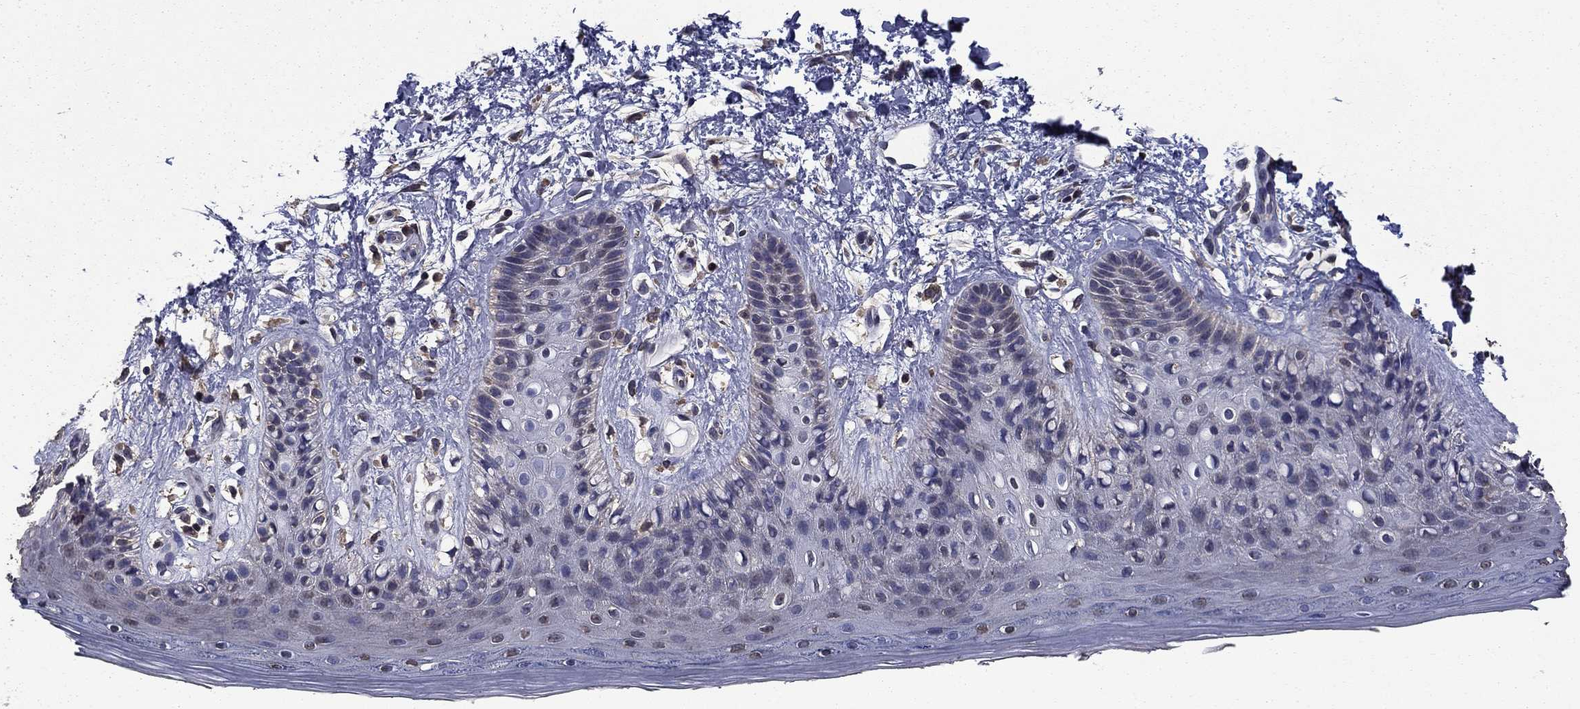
{"staining": {"intensity": "negative", "quantity": "none", "location": "none"}, "tissue": "skin", "cell_type": "Epidermal cells", "image_type": "normal", "snomed": [{"axis": "morphology", "description": "Normal tissue, NOS"}, {"axis": "topography", "description": "Anal"}], "caption": "Immunohistochemistry (IHC) of benign skin demonstrates no staining in epidermal cells. The staining is performed using DAB (3,3'-diaminobenzidine) brown chromogen with nuclei counter-stained in using hematoxylin.", "gene": "MFAP3L", "patient": {"sex": "male", "age": 36}}